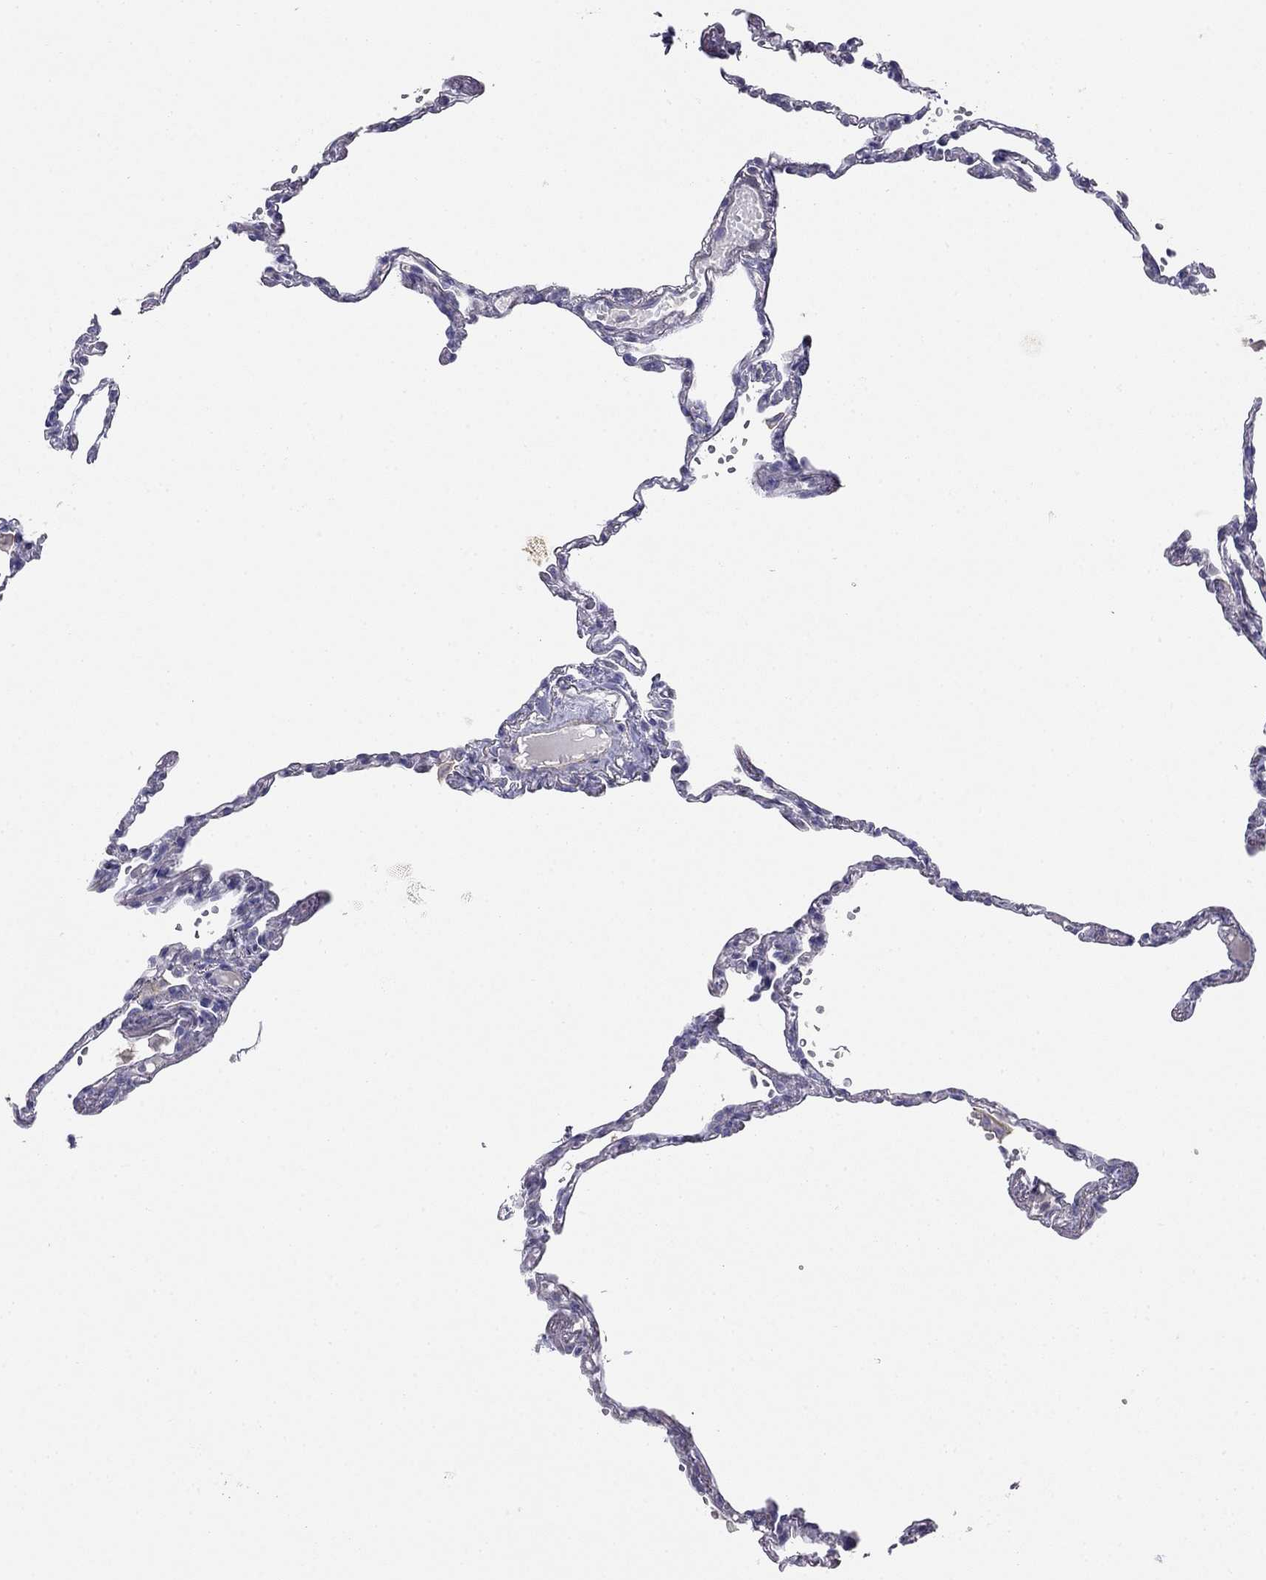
{"staining": {"intensity": "negative", "quantity": "none", "location": "none"}, "tissue": "lung", "cell_type": "Alveolar cells", "image_type": "normal", "snomed": [{"axis": "morphology", "description": "Normal tissue, NOS"}, {"axis": "topography", "description": "Lung"}], "caption": "IHC histopathology image of unremarkable lung: lung stained with DAB displays no significant protein staining in alveolar cells.", "gene": "LY6H", "patient": {"sex": "male", "age": 78}}